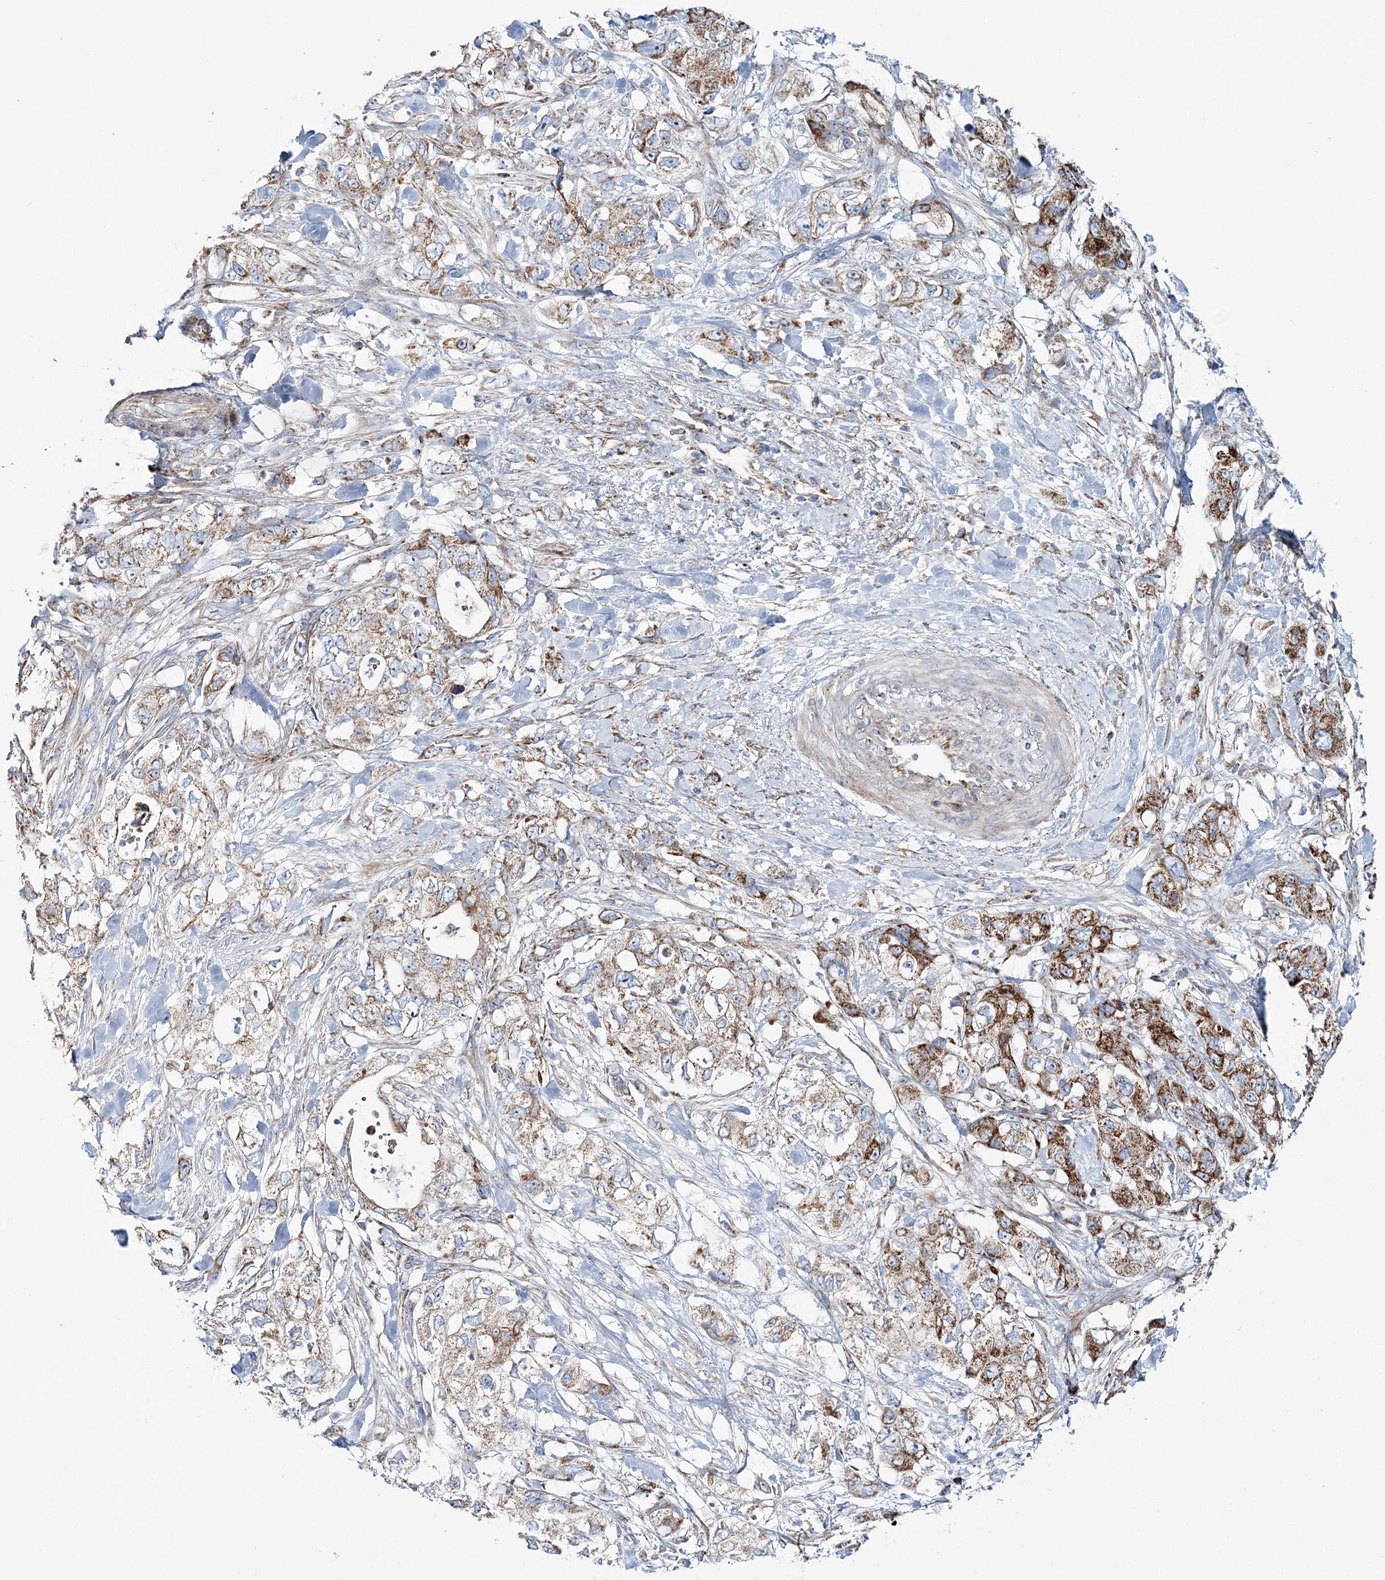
{"staining": {"intensity": "moderate", "quantity": ">75%", "location": "cytoplasmic/membranous"}, "tissue": "pancreatic cancer", "cell_type": "Tumor cells", "image_type": "cancer", "snomed": [{"axis": "morphology", "description": "Adenocarcinoma, NOS"}, {"axis": "topography", "description": "Pancreas"}], "caption": "Immunohistochemistry micrograph of neoplastic tissue: pancreatic adenocarcinoma stained using immunohistochemistry shows medium levels of moderate protein expression localized specifically in the cytoplasmic/membranous of tumor cells, appearing as a cytoplasmic/membranous brown color.", "gene": "ARHGAP6", "patient": {"sex": "female", "age": 73}}